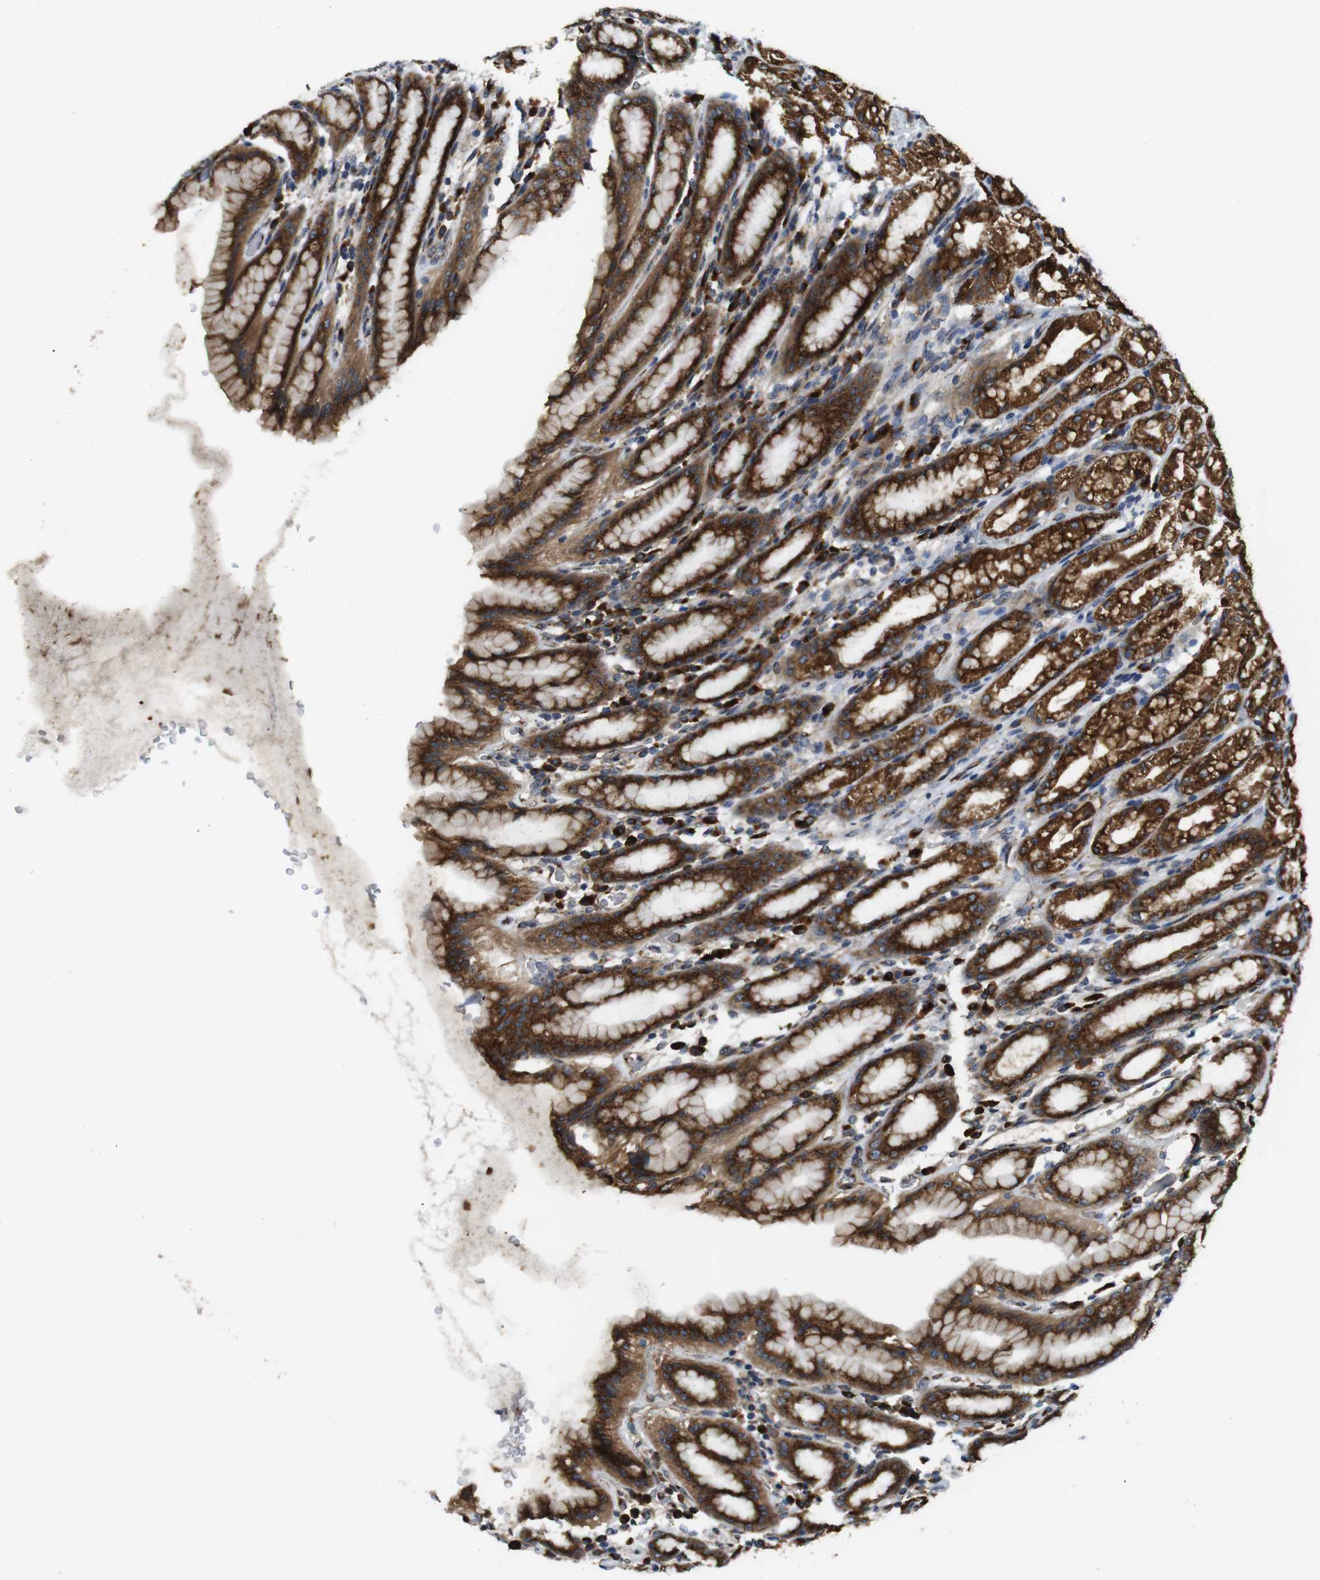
{"staining": {"intensity": "strong", "quantity": ">75%", "location": "cytoplasmic/membranous"}, "tissue": "stomach", "cell_type": "Glandular cells", "image_type": "normal", "snomed": [{"axis": "morphology", "description": "Normal tissue, NOS"}, {"axis": "topography", "description": "Stomach, upper"}], "caption": "IHC image of normal stomach stained for a protein (brown), which reveals high levels of strong cytoplasmic/membranous positivity in about >75% of glandular cells.", "gene": "TMEM143", "patient": {"sex": "male", "age": 68}}